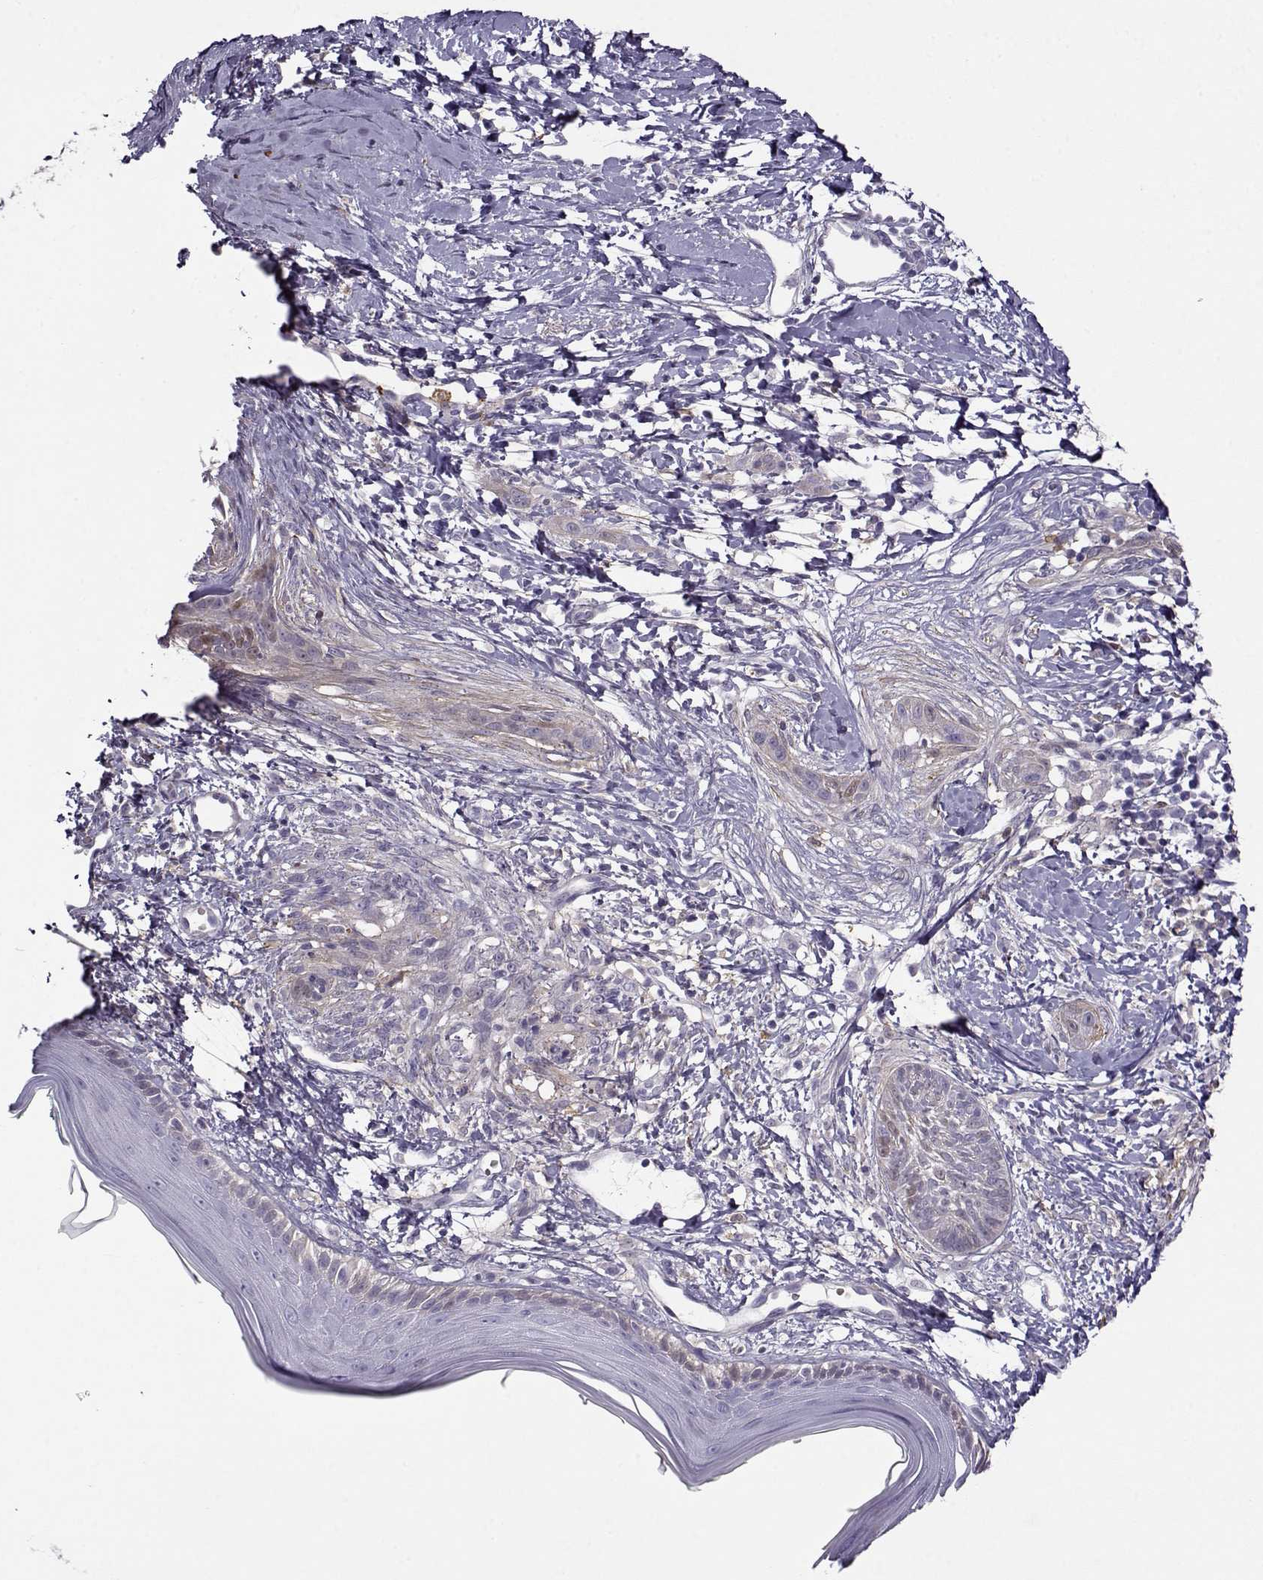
{"staining": {"intensity": "negative", "quantity": "none", "location": "none"}, "tissue": "skin cancer", "cell_type": "Tumor cells", "image_type": "cancer", "snomed": [{"axis": "morphology", "description": "Normal tissue, NOS"}, {"axis": "morphology", "description": "Basal cell carcinoma"}, {"axis": "topography", "description": "Skin"}], "caption": "This is an immunohistochemistry (IHC) photomicrograph of human basal cell carcinoma (skin). There is no positivity in tumor cells.", "gene": "UCP3", "patient": {"sex": "male", "age": 84}}